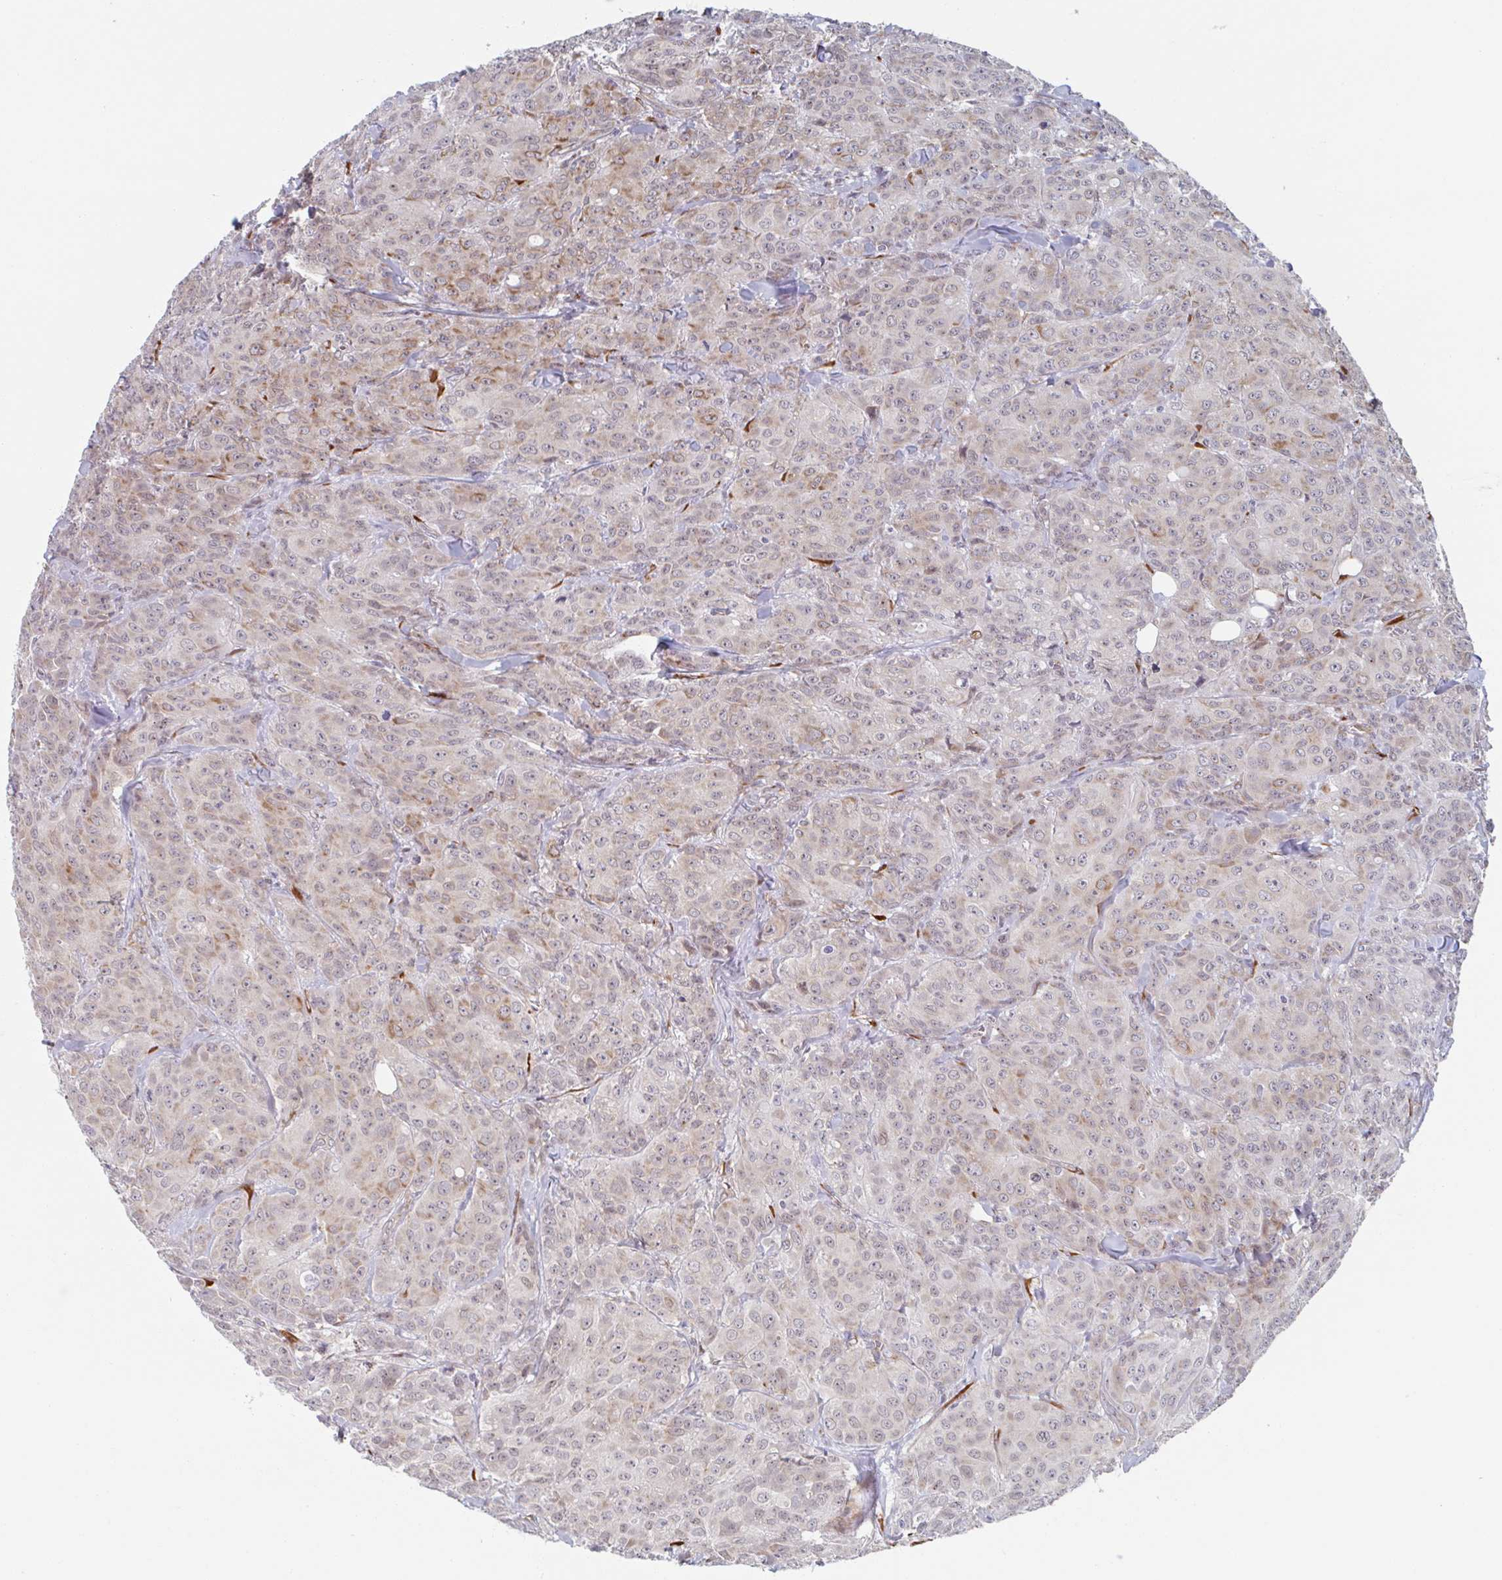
{"staining": {"intensity": "weak", "quantity": "25%-75%", "location": "cytoplasmic/membranous,nuclear"}, "tissue": "breast cancer", "cell_type": "Tumor cells", "image_type": "cancer", "snomed": [{"axis": "morphology", "description": "Normal tissue, NOS"}, {"axis": "morphology", "description": "Duct carcinoma"}, {"axis": "topography", "description": "Breast"}], "caption": "Immunohistochemical staining of breast invasive ductal carcinoma displays low levels of weak cytoplasmic/membranous and nuclear protein staining in approximately 25%-75% of tumor cells.", "gene": "TRAPPC10", "patient": {"sex": "female", "age": 43}}